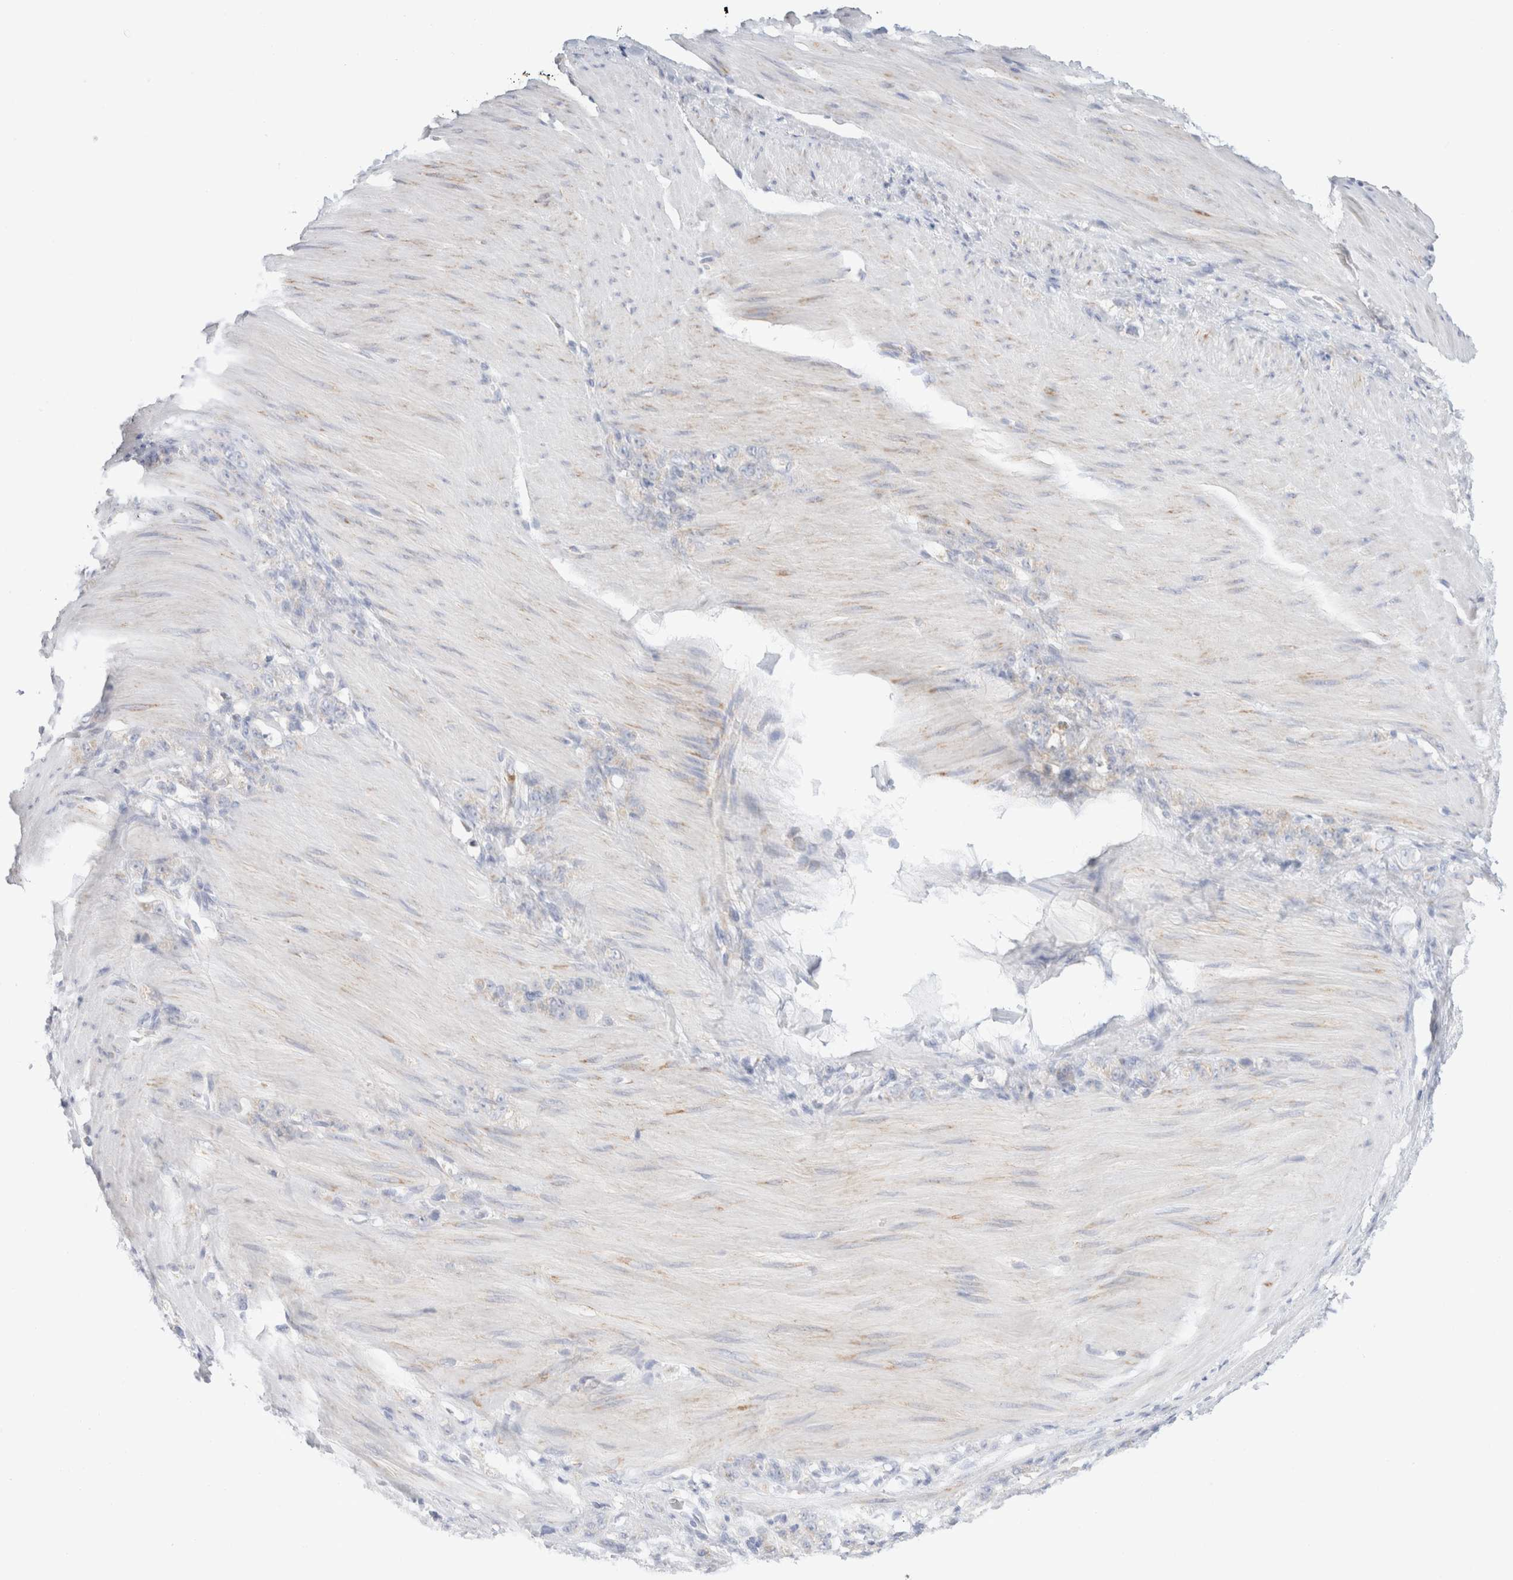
{"staining": {"intensity": "negative", "quantity": "none", "location": "none"}, "tissue": "stomach cancer", "cell_type": "Tumor cells", "image_type": "cancer", "snomed": [{"axis": "morphology", "description": "Normal tissue, NOS"}, {"axis": "morphology", "description": "Adenocarcinoma, NOS"}, {"axis": "topography", "description": "Stomach"}], "caption": "DAB immunohistochemical staining of stomach adenocarcinoma shows no significant expression in tumor cells.", "gene": "ATP6V1C1", "patient": {"sex": "male", "age": 82}}